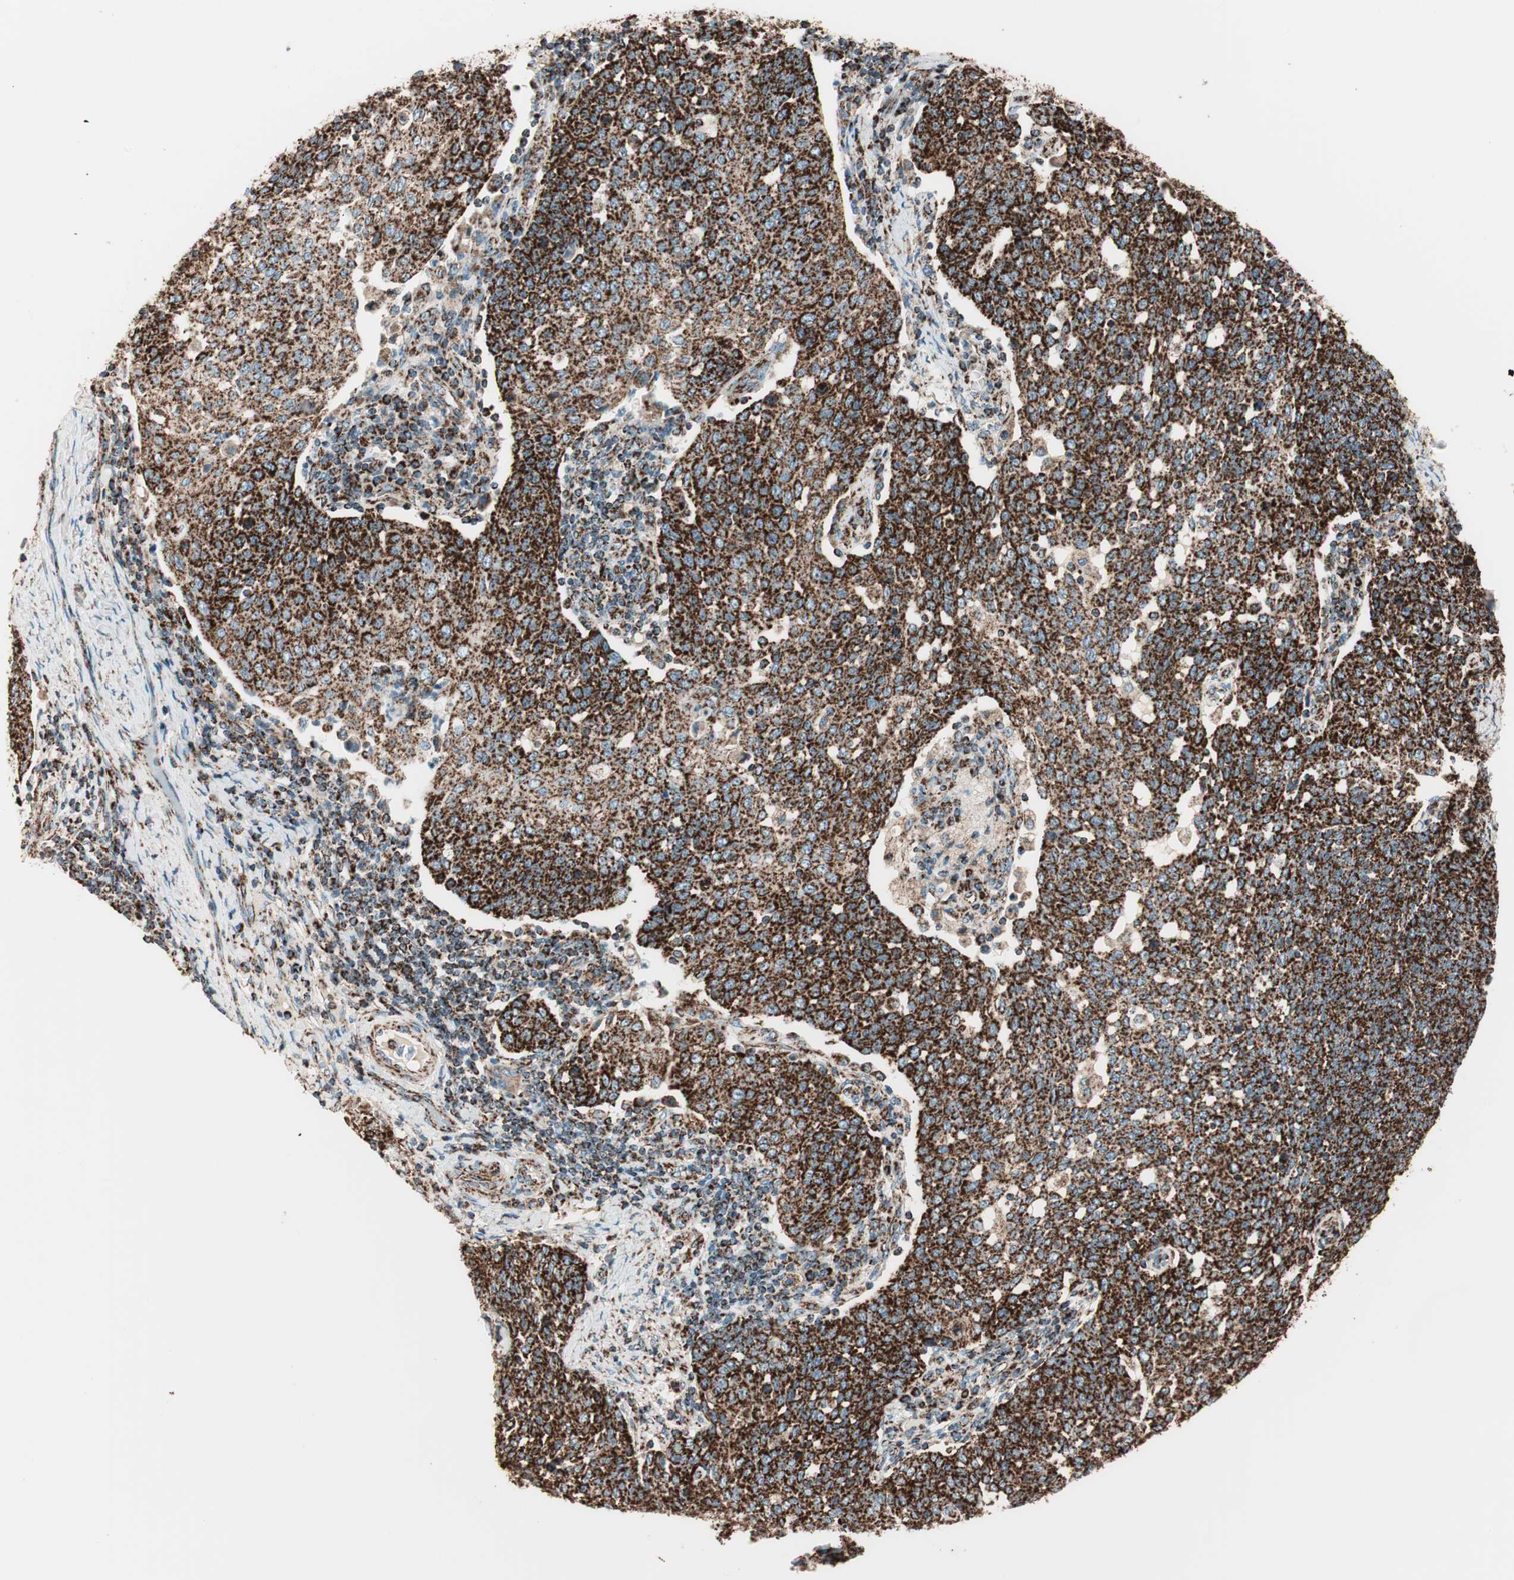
{"staining": {"intensity": "strong", "quantity": ">75%", "location": "cytoplasmic/membranous"}, "tissue": "cervical cancer", "cell_type": "Tumor cells", "image_type": "cancer", "snomed": [{"axis": "morphology", "description": "Squamous cell carcinoma, NOS"}, {"axis": "topography", "description": "Cervix"}], "caption": "Protein positivity by immunohistochemistry (IHC) demonstrates strong cytoplasmic/membranous expression in about >75% of tumor cells in cervical cancer.", "gene": "TOMM22", "patient": {"sex": "female", "age": 34}}